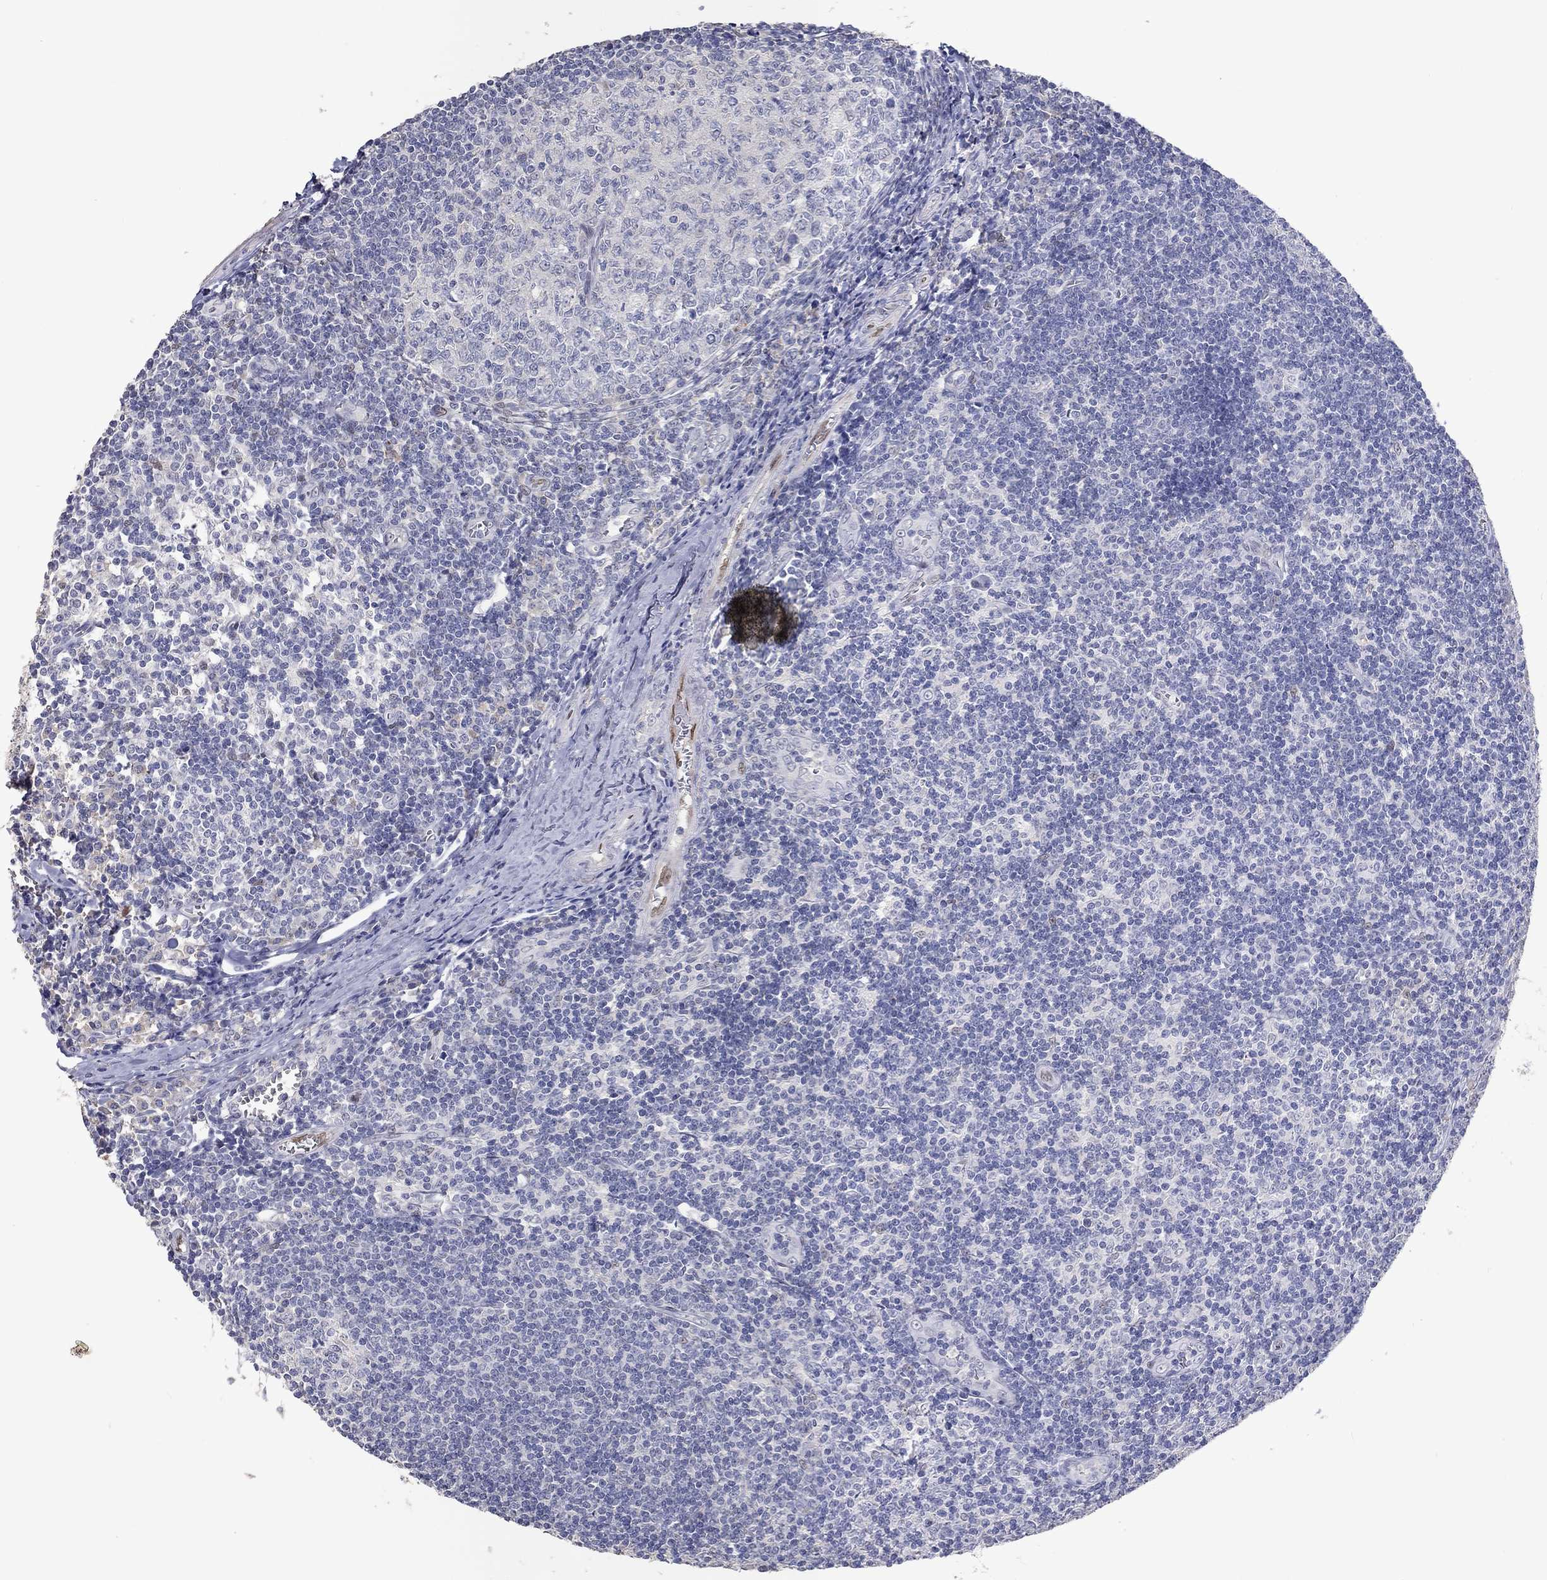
{"staining": {"intensity": "negative", "quantity": "none", "location": "none"}, "tissue": "tonsil", "cell_type": "Germinal center cells", "image_type": "normal", "snomed": [{"axis": "morphology", "description": "Normal tissue, NOS"}, {"axis": "topography", "description": "Tonsil"}], "caption": "Immunohistochemistry histopathology image of benign tonsil: human tonsil stained with DAB (3,3'-diaminobenzidine) displays no significant protein staining in germinal center cells.", "gene": "FGF2", "patient": {"sex": "male", "age": 33}}